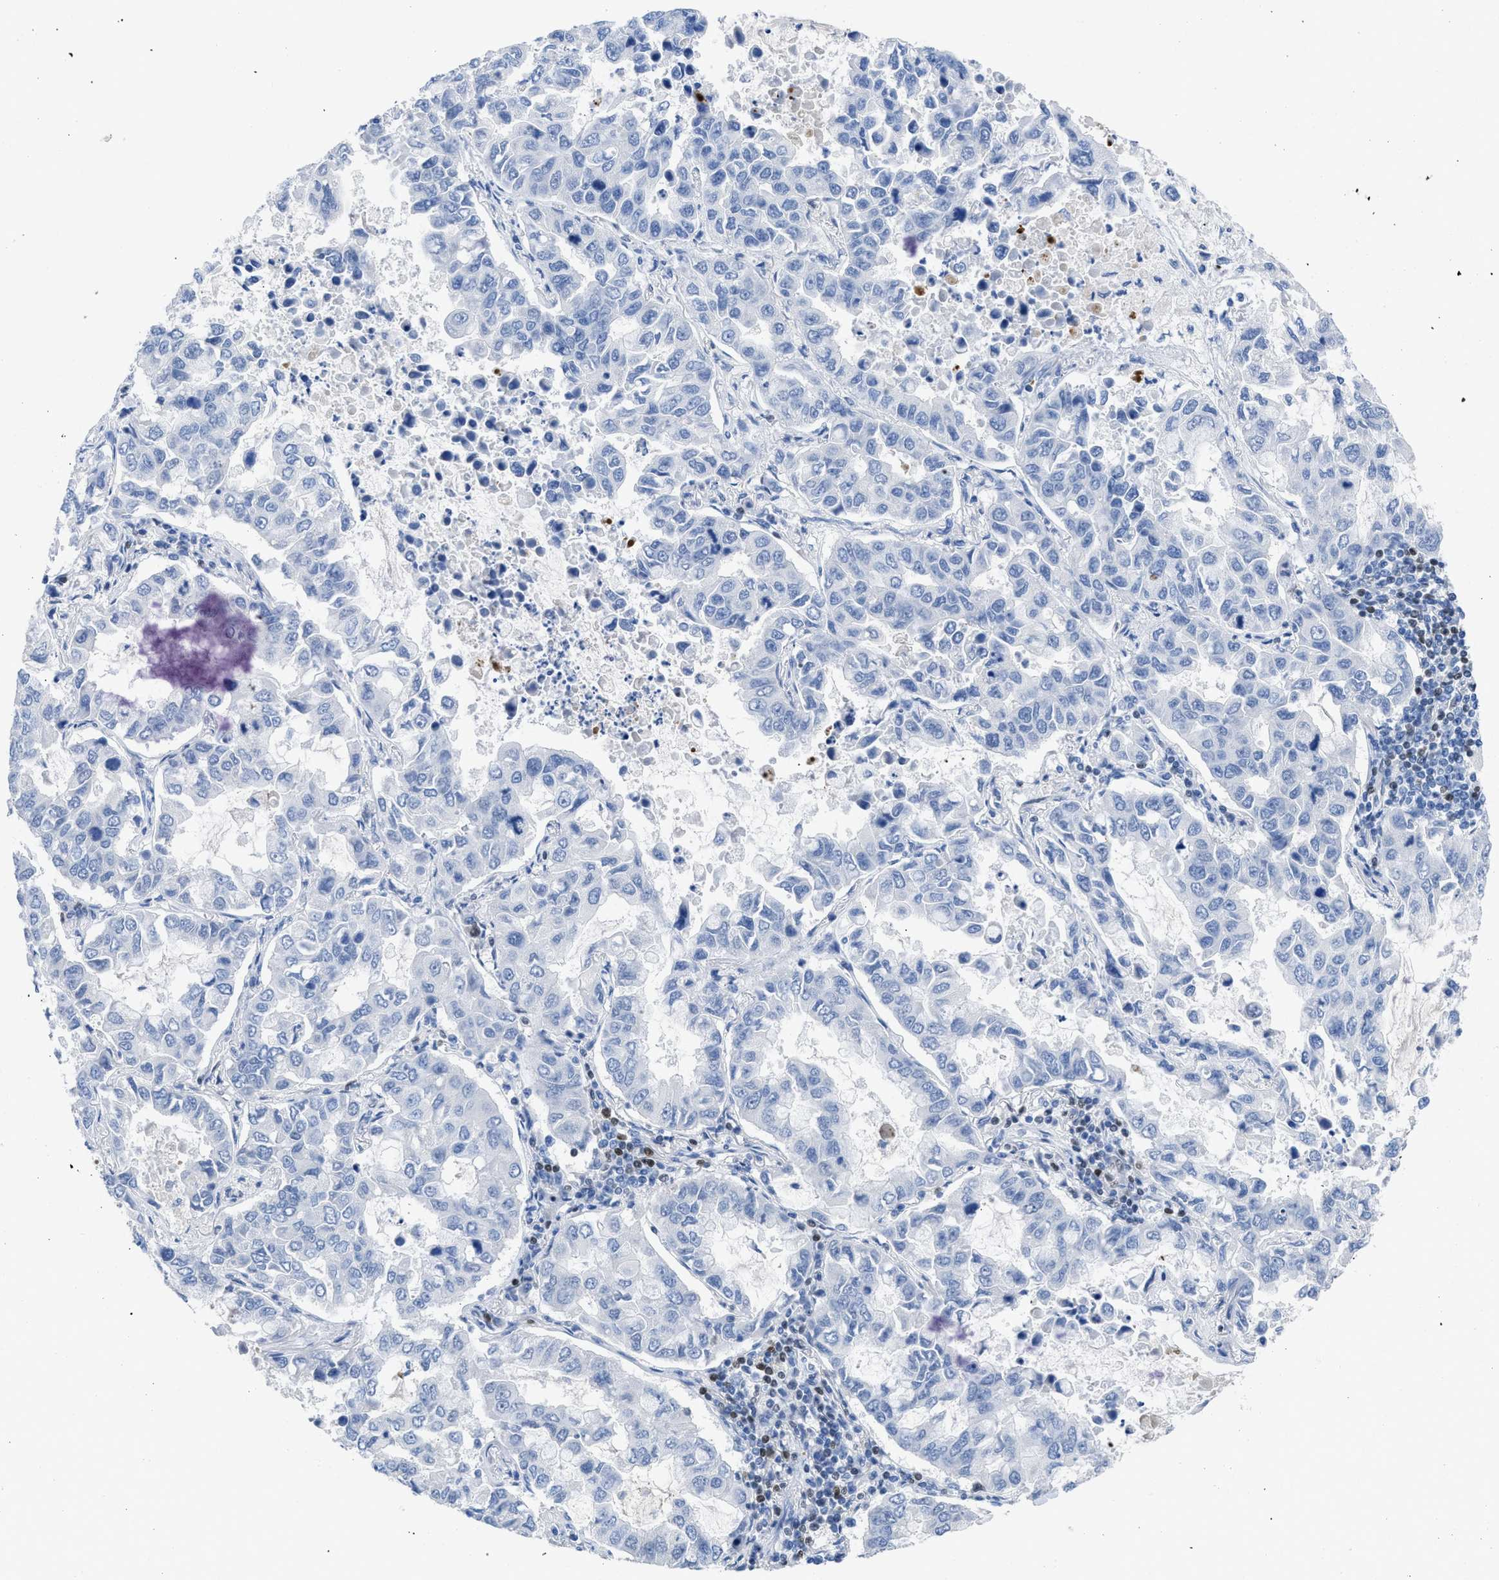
{"staining": {"intensity": "negative", "quantity": "none", "location": "none"}, "tissue": "lung cancer", "cell_type": "Tumor cells", "image_type": "cancer", "snomed": [{"axis": "morphology", "description": "Adenocarcinoma, NOS"}, {"axis": "topography", "description": "Lung"}], "caption": "A micrograph of lung cancer stained for a protein displays no brown staining in tumor cells.", "gene": "LEF1", "patient": {"sex": "male", "age": 64}}